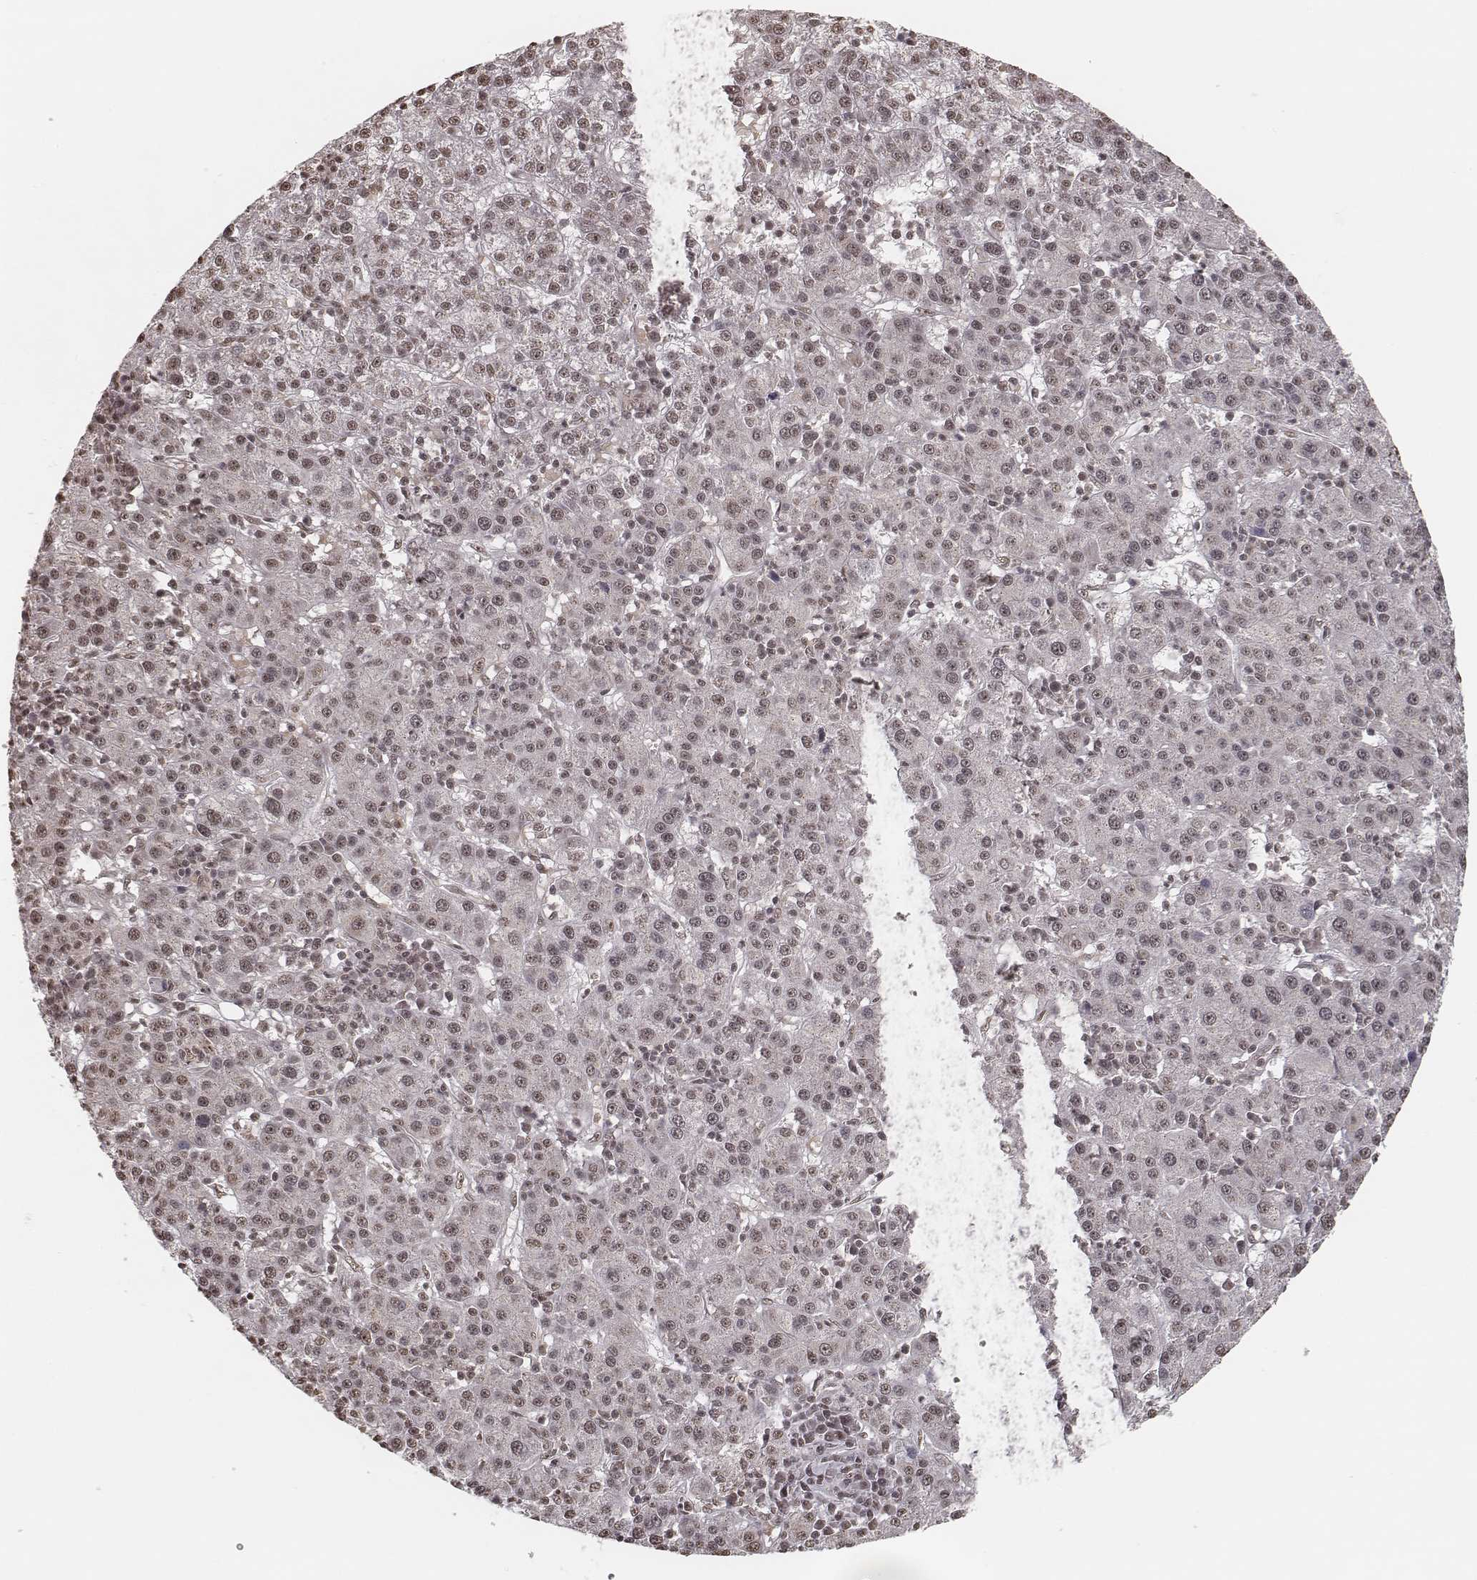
{"staining": {"intensity": "weak", "quantity": ">75%", "location": "nuclear"}, "tissue": "liver cancer", "cell_type": "Tumor cells", "image_type": "cancer", "snomed": [{"axis": "morphology", "description": "Carcinoma, Hepatocellular, NOS"}, {"axis": "topography", "description": "Liver"}], "caption": "The immunohistochemical stain highlights weak nuclear staining in tumor cells of liver cancer tissue.", "gene": "HMGA2", "patient": {"sex": "female", "age": 60}}